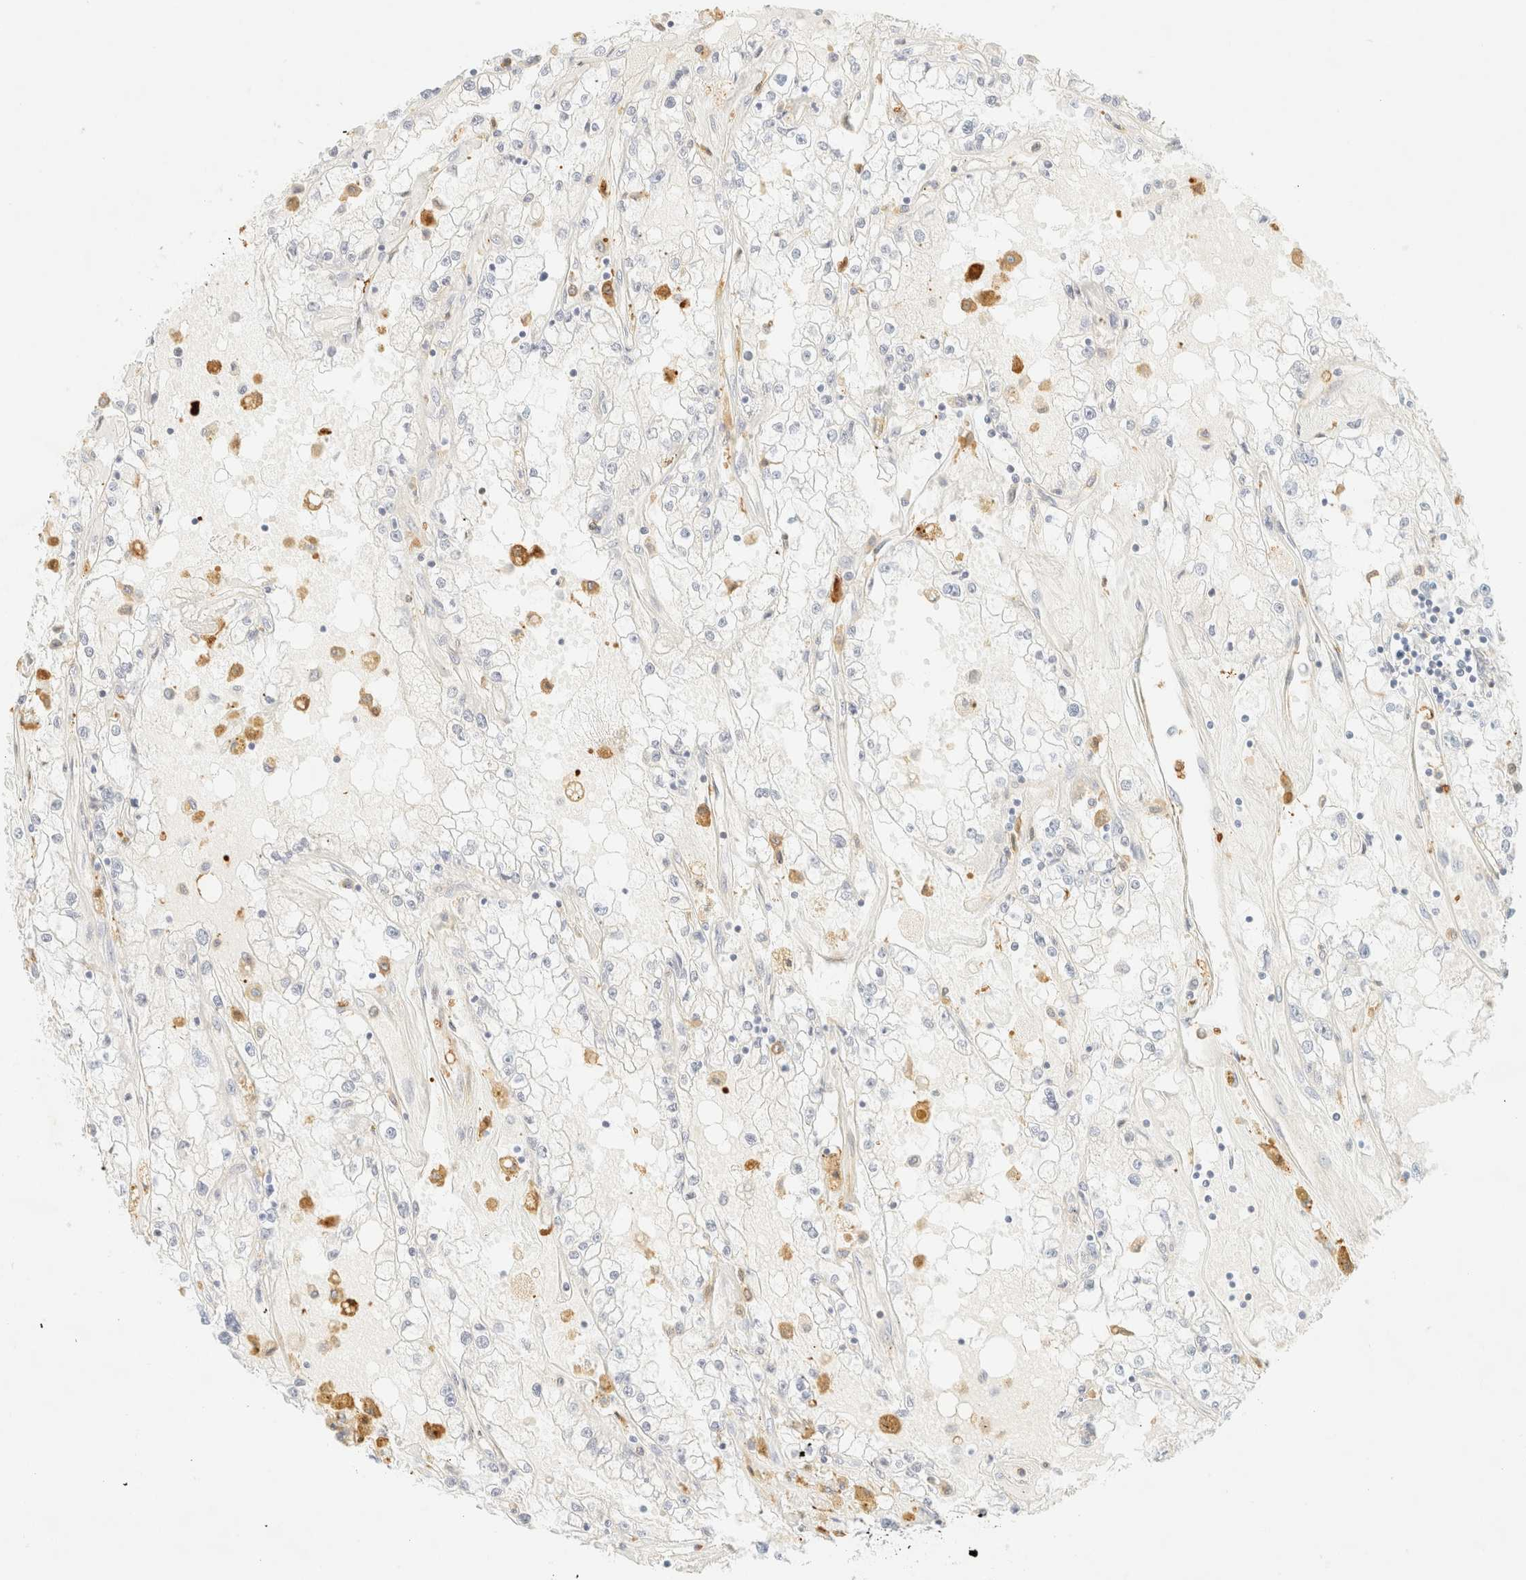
{"staining": {"intensity": "negative", "quantity": "none", "location": "none"}, "tissue": "renal cancer", "cell_type": "Tumor cells", "image_type": "cancer", "snomed": [{"axis": "morphology", "description": "Adenocarcinoma, NOS"}, {"axis": "topography", "description": "Kidney"}], "caption": "This photomicrograph is of renal cancer stained with immunohistochemistry to label a protein in brown with the nuclei are counter-stained blue. There is no positivity in tumor cells.", "gene": "OTOP2", "patient": {"sex": "male", "age": 56}}